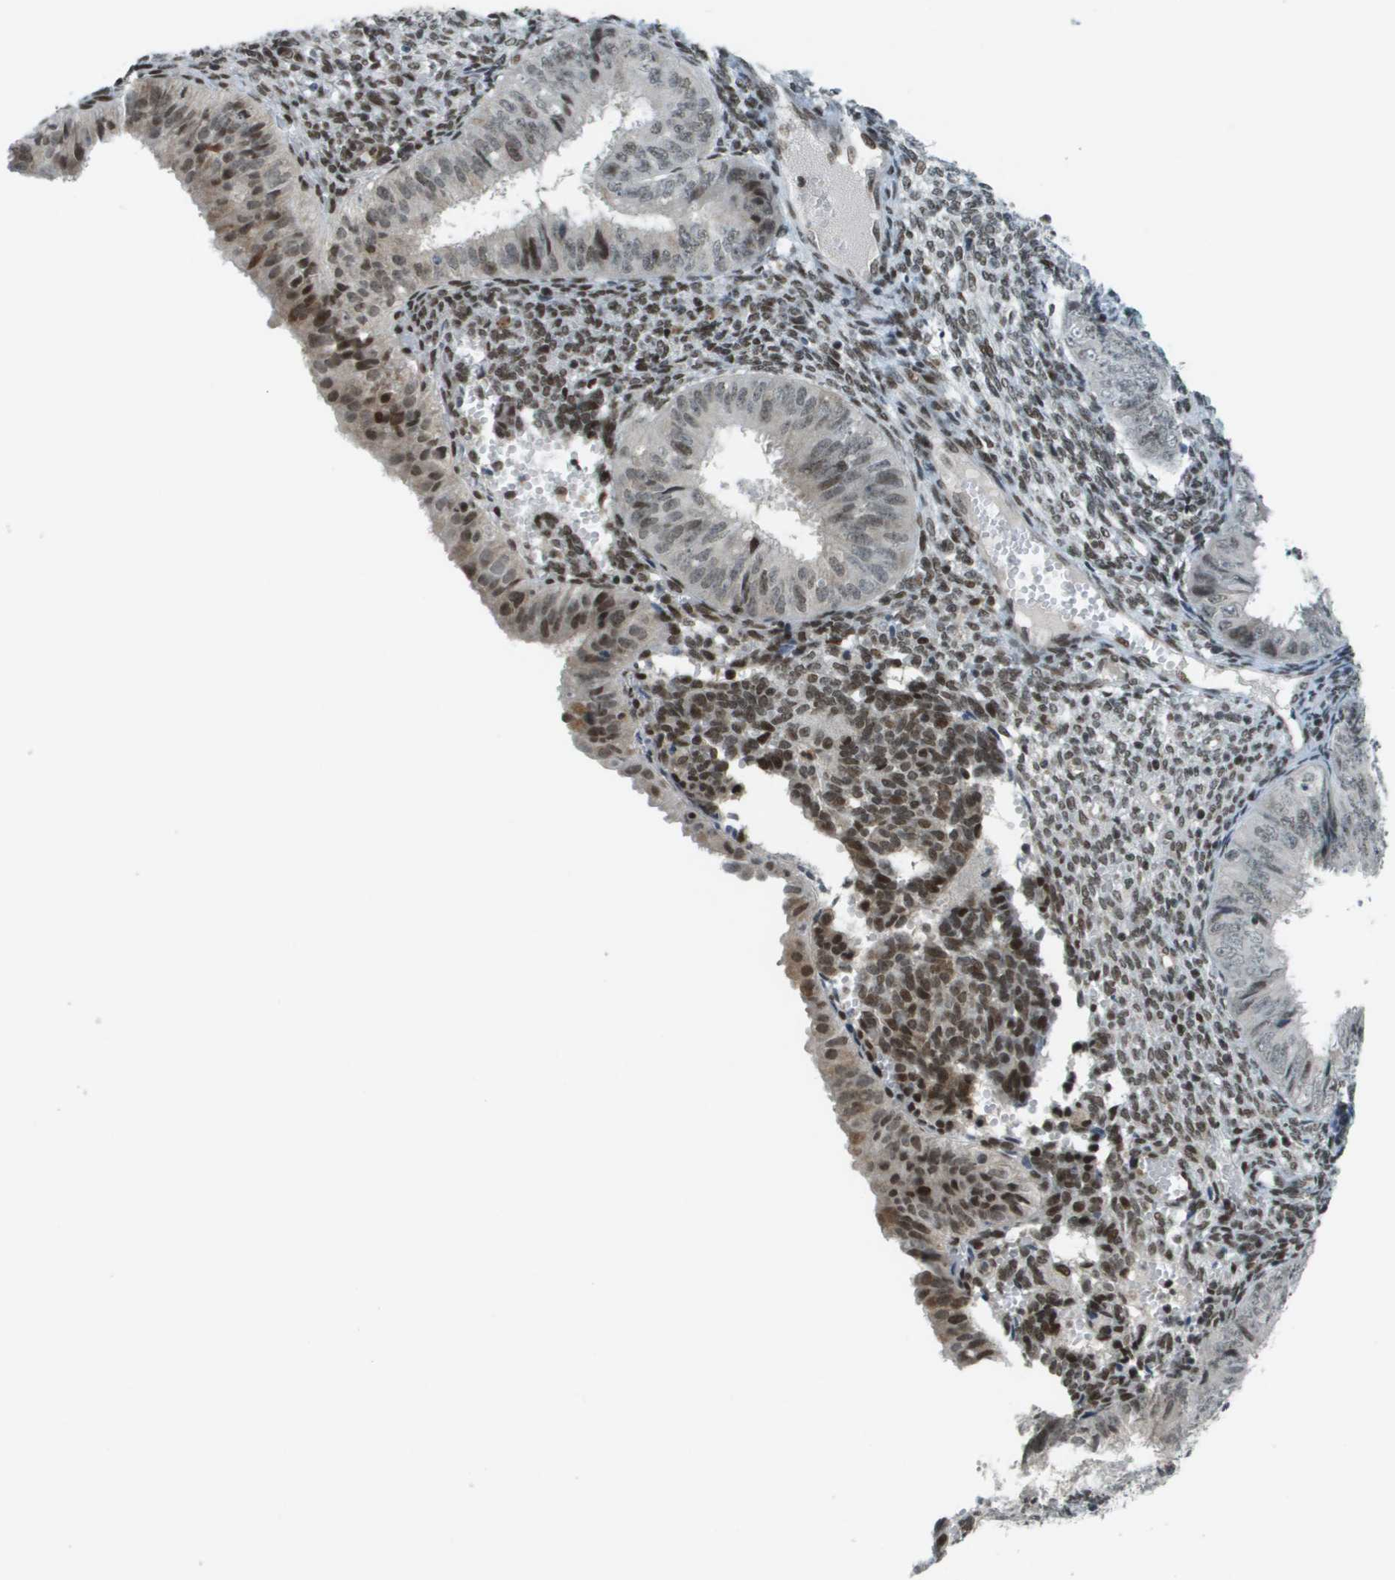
{"staining": {"intensity": "moderate", "quantity": "25%-75%", "location": "nuclear"}, "tissue": "endometrial cancer", "cell_type": "Tumor cells", "image_type": "cancer", "snomed": [{"axis": "morphology", "description": "Normal tissue, NOS"}, {"axis": "morphology", "description": "Adenocarcinoma, NOS"}, {"axis": "topography", "description": "Endometrium"}], "caption": "Immunohistochemical staining of human endometrial cancer (adenocarcinoma) shows moderate nuclear protein positivity in approximately 25%-75% of tumor cells.", "gene": "IRF7", "patient": {"sex": "female", "age": 53}}